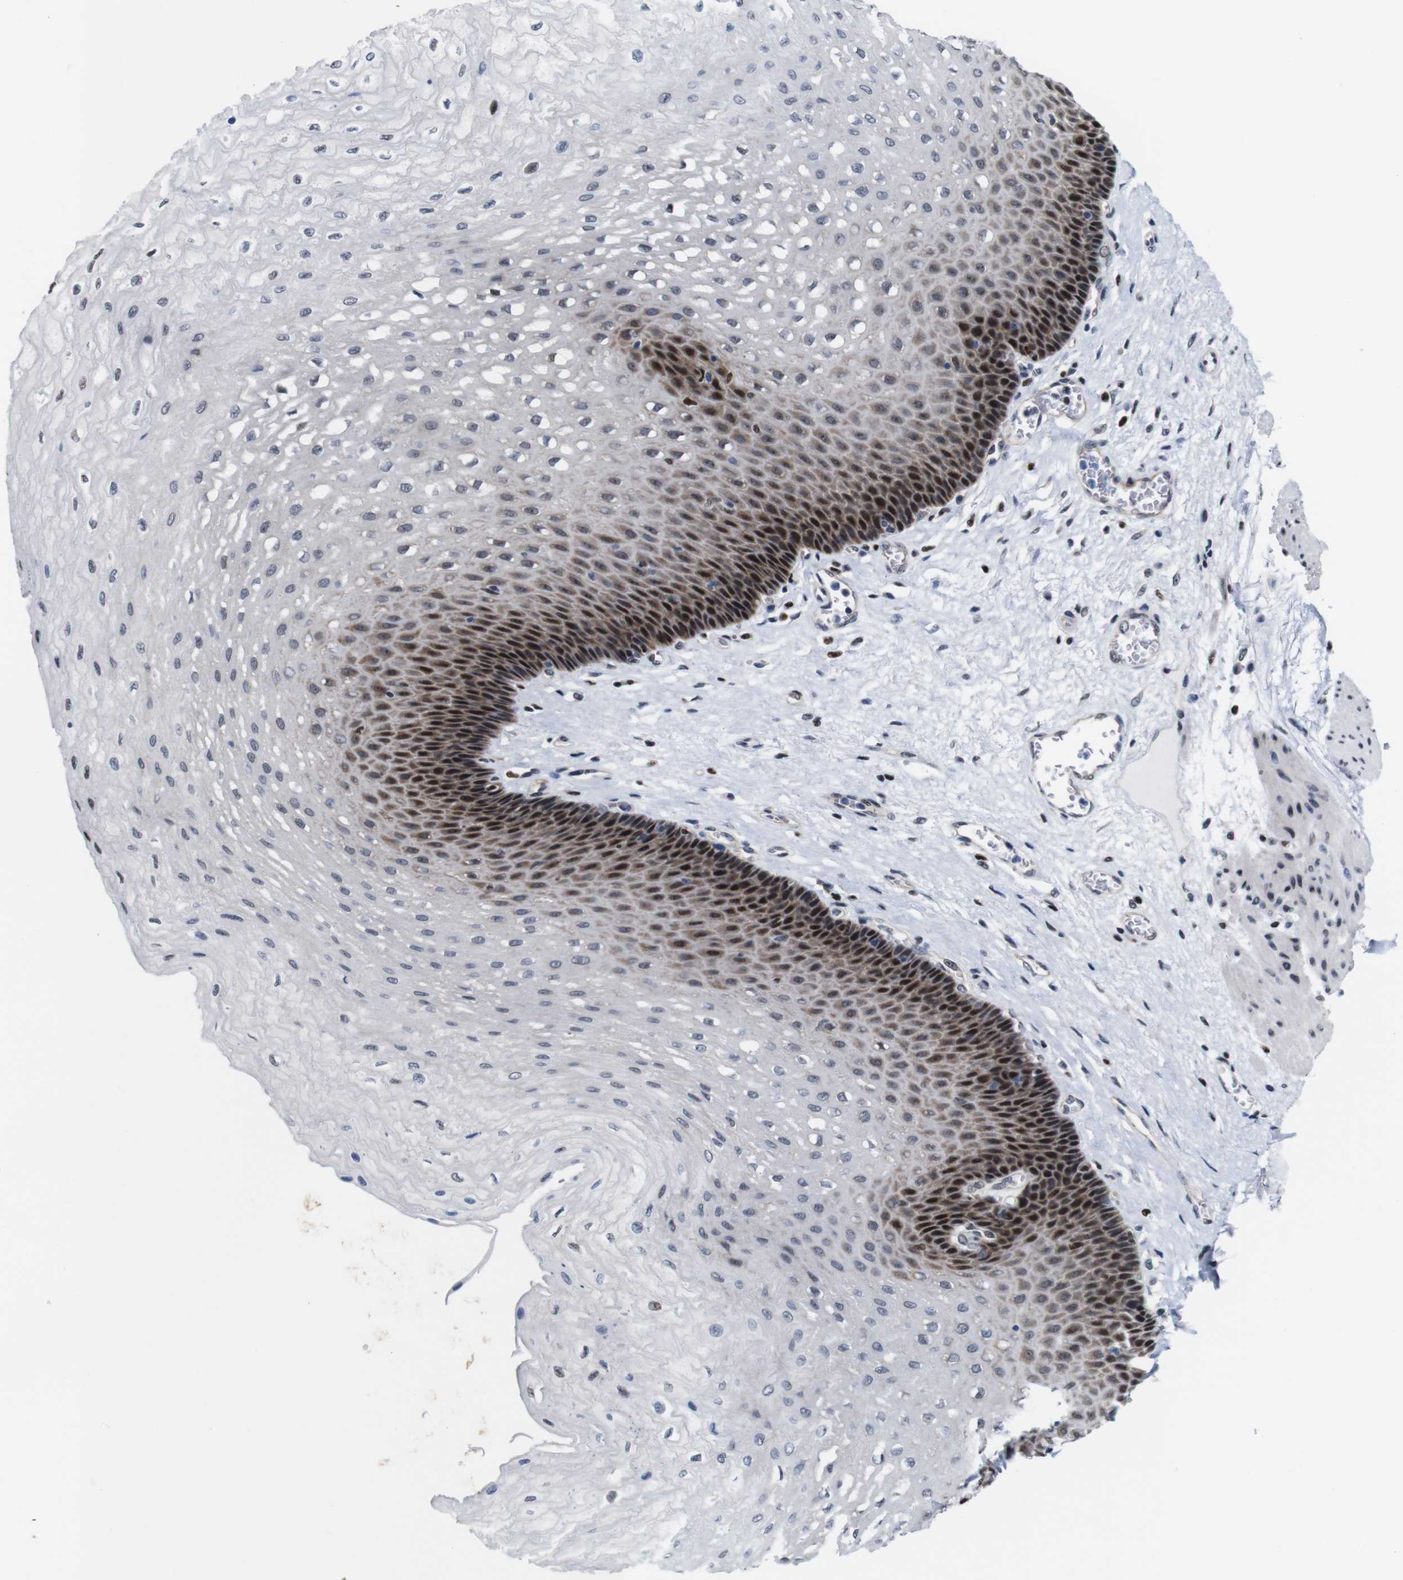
{"staining": {"intensity": "strong", "quantity": "25%-75%", "location": "cytoplasmic/membranous,nuclear"}, "tissue": "esophagus", "cell_type": "Squamous epithelial cells", "image_type": "normal", "snomed": [{"axis": "morphology", "description": "Normal tissue, NOS"}, {"axis": "topography", "description": "Esophagus"}], "caption": "Immunohistochemistry (IHC) (DAB (3,3'-diaminobenzidine)) staining of benign esophagus displays strong cytoplasmic/membranous,nuclear protein expression in approximately 25%-75% of squamous epithelial cells. (brown staining indicates protein expression, while blue staining denotes nuclei).", "gene": "GATA6", "patient": {"sex": "female", "age": 72}}